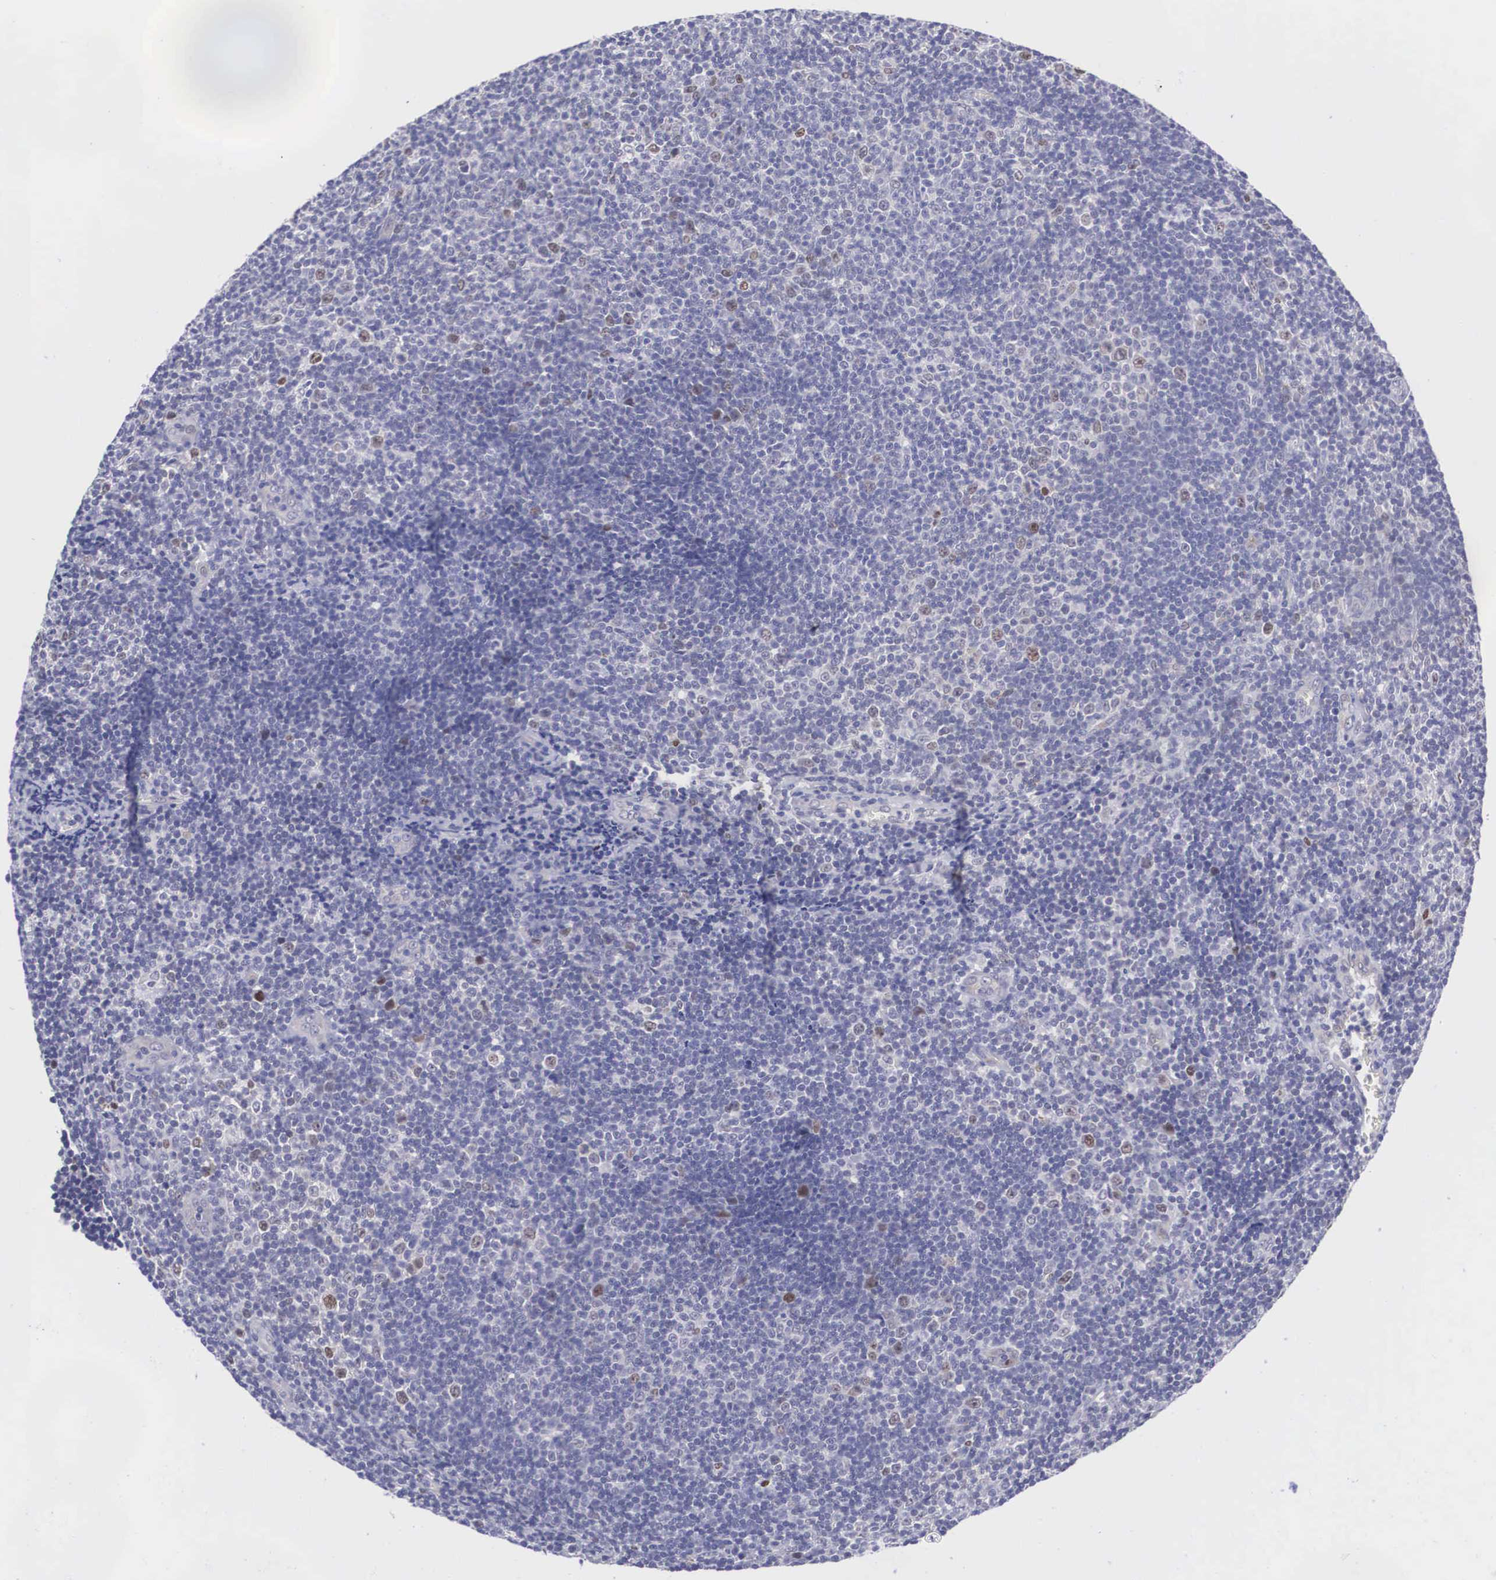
{"staining": {"intensity": "negative", "quantity": "none", "location": "none"}, "tissue": "lymphoma", "cell_type": "Tumor cells", "image_type": "cancer", "snomed": [{"axis": "morphology", "description": "Malignant lymphoma, non-Hodgkin's type, Low grade"}, {"axis": "topography", "description": "Lymph node"}], "caption": "Immunohistochemistry (IHC) of human malignant lymphoma, non-Hodgkin's type (low-grade) exhibits no staining in tumor cells.", "gene": "MAST4", "patient": {"sex": "male", "age": 49}}